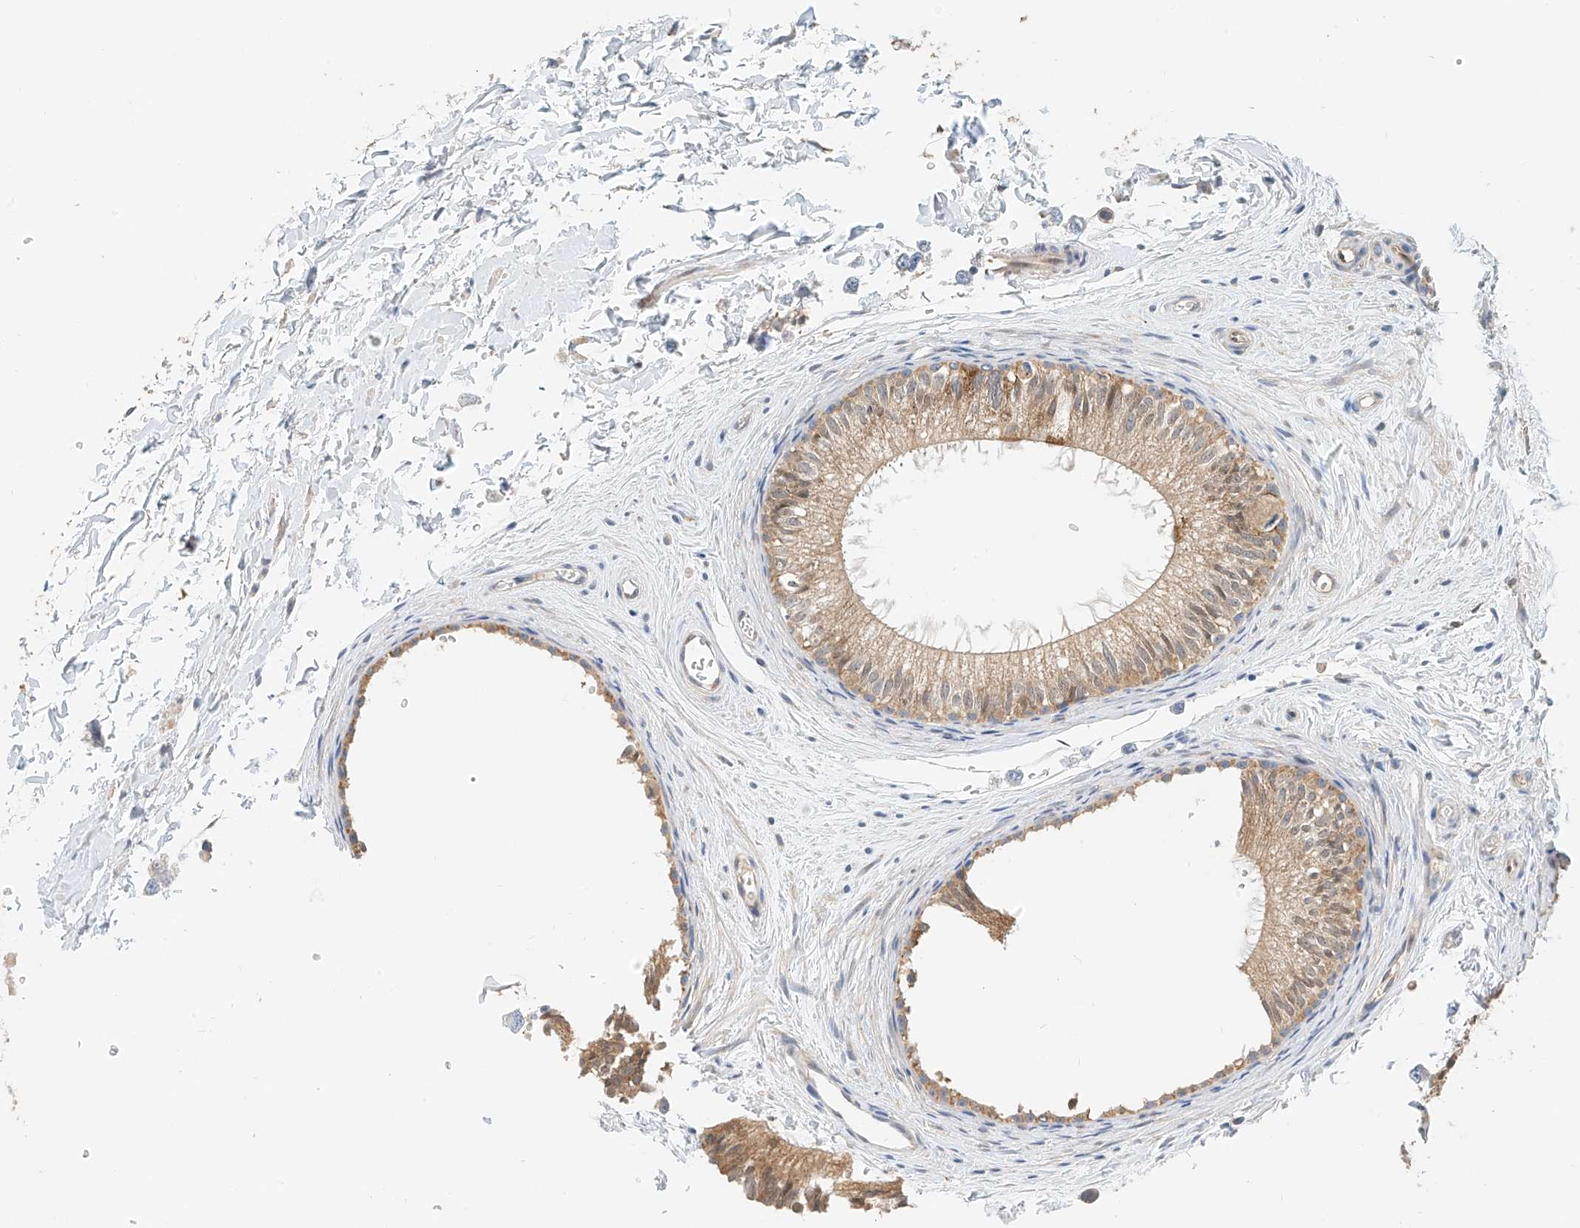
{"staining": {"intensity": "moderate", "quantity": ">75%", "location": "cytoplasmic/membranous"}, "tissue": "epididymis", "cell_type": "Glandular cells", "image_type": "normal", "snomed": [{"axis": "morphology", "description": "Normal tissue, NOS"}, {"axis": "topography", "description": "Epididymis"}], "caption": "This histopathology image exhibits immunohistochemistry (IHC) staining of benign human epididymis, with medium moderate cytoplasmic/membranous positivity in about >75% of glandular cells.", "gene": "PPA2", "patient": {"sex": "male", "age": 34}}